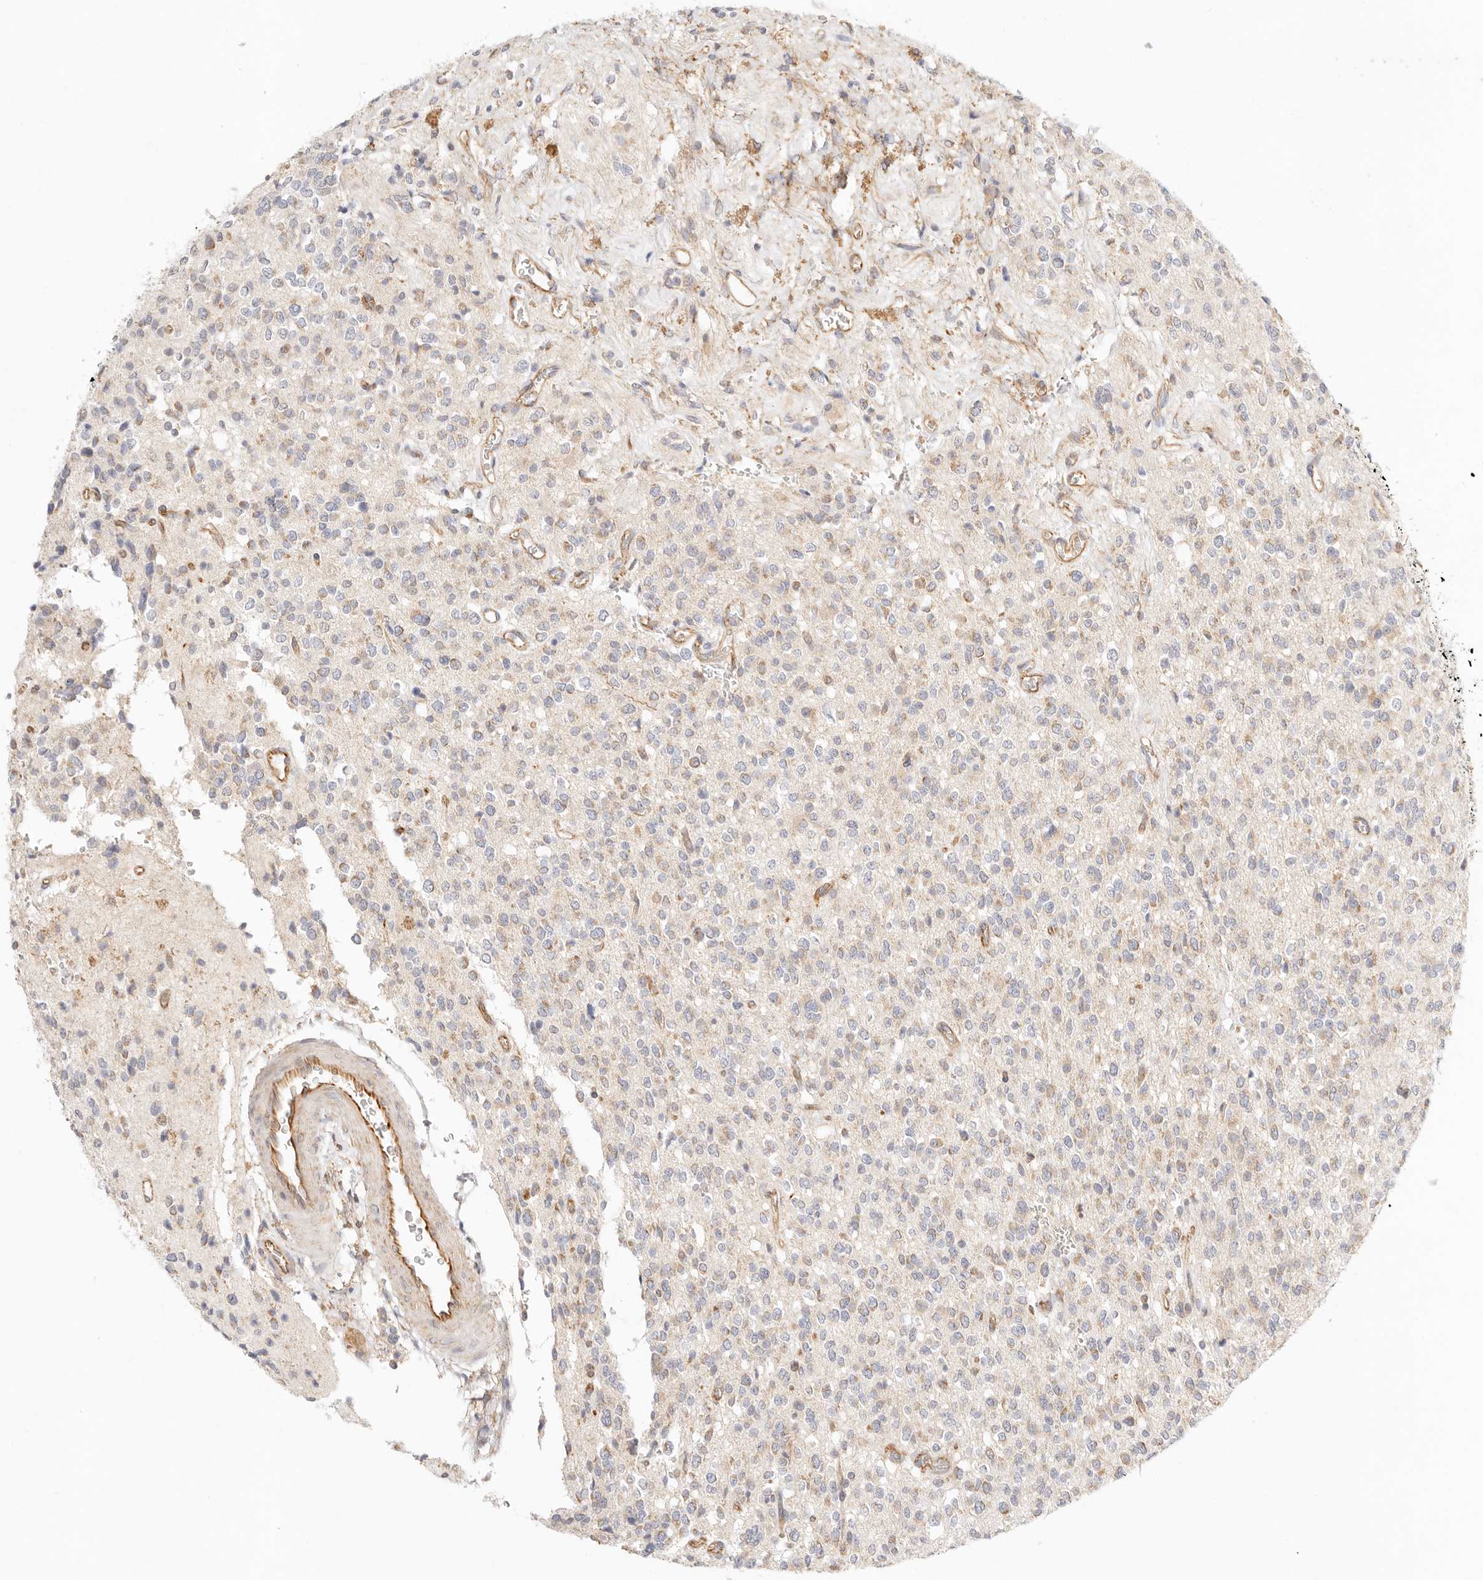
{"staining": {"intensity": "moderate", "quantity": "<25%", "location": "cytoplasmic/membranous"}, "tissue": "glioma", "cell_type": "Tumor cells", "image_type": "cancer", "snomed": [{"axis": "morphology", "description": "Glioma, malignant, High grade"}, {"axis": "topography", "description": "Brain"}], "caption": "Protein analysis of high-grade glioma (malignant) tissue shows moderate cytoplasmic/membranous staining in about <25% of tumor cells. The staining was performed using DAB, with brown indicating positive protein expression. Nuclei are stained blue with hematoxylin.", "gene": "ZC3H11A", "patient": {"sex": "male", "age": 34}}